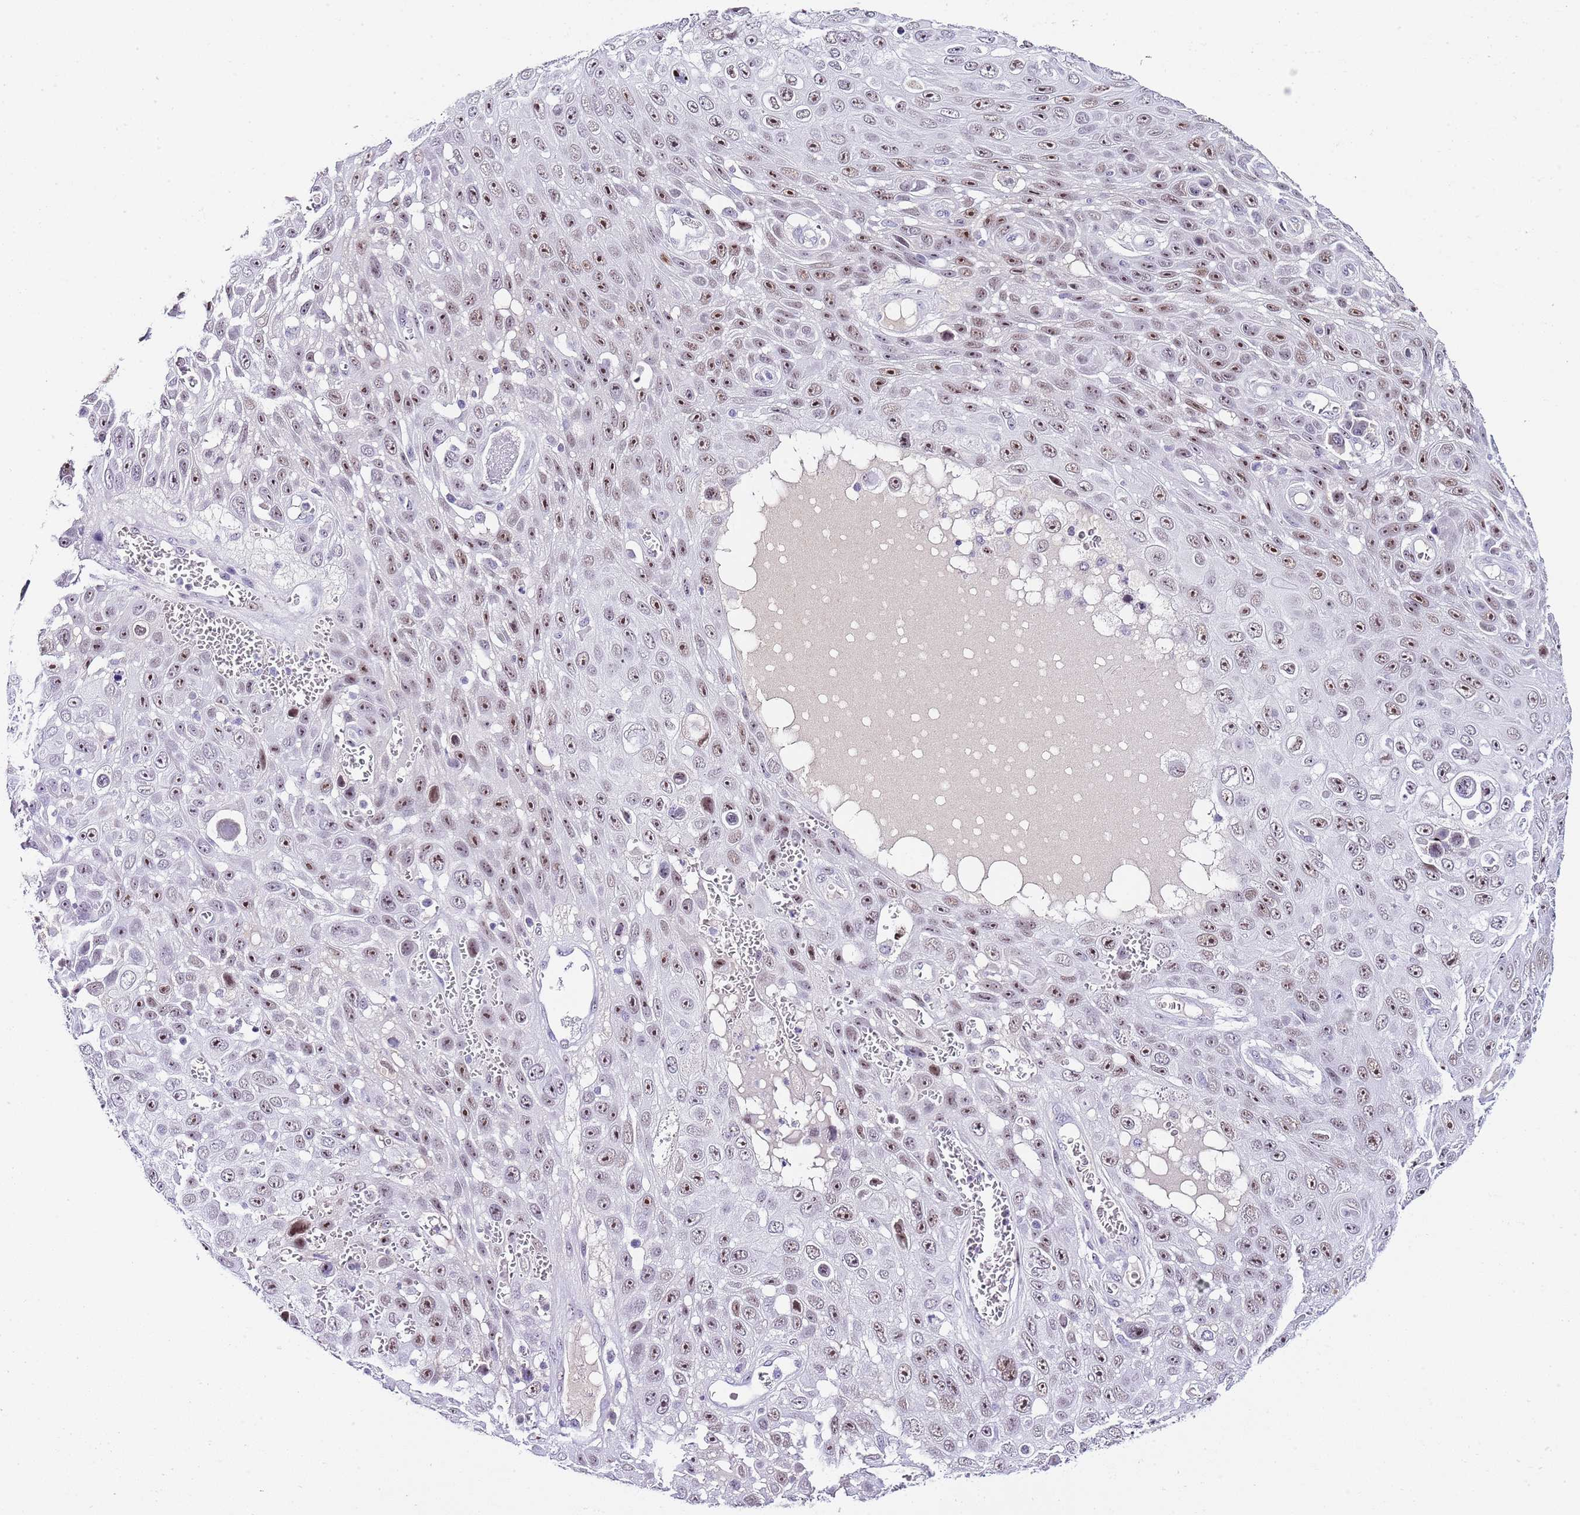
{"staining": {"intensity": "moderate", "quantity": ">75%", "location": "nuclear"}, "tissue": "skin cancer", "cell_type": "Tumor cells", "image_type": "cancer", "snomed": [{"axis": "morphology", "description": "Squamous cell carcinoma, NOS"}, {"axis": "topography", "description": "Skin"}], "caption": "DAB immunohistochemical staining of squamous cell carcinoma (skin) displays moderate nuclear protein expression in about >75% of tumor cells.", "gene": "NOP56", "patient": {"sex": "male", "age": 82}}